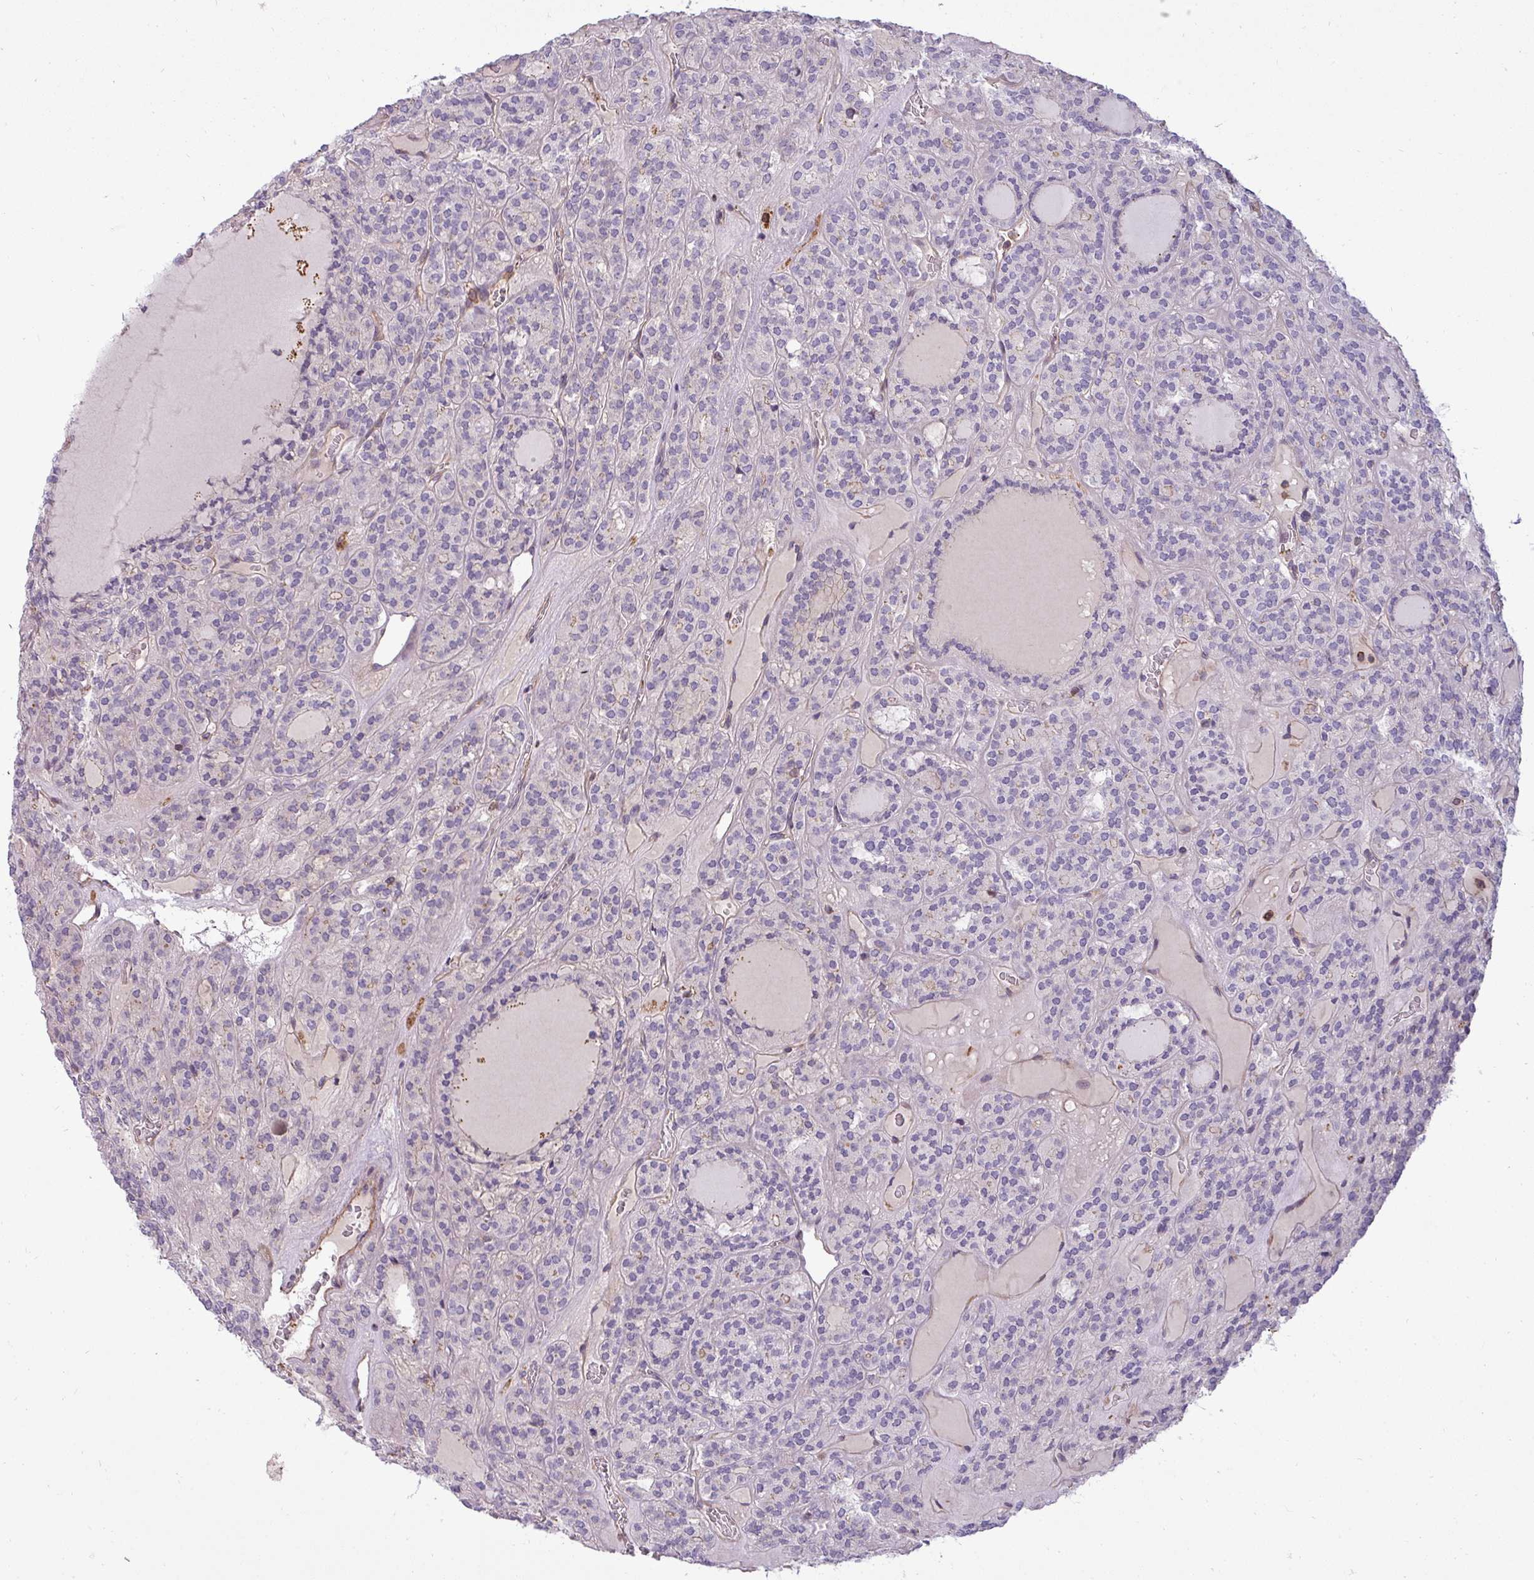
{"staining": {"intensity": "negative", "quantity": "none", "location": "none"}, "tissue": "thyroid cancer", "cell_type": "Tumor cells", "image_type": "cancer", "snomed": [{"axis": "morphology", "description": "Follicular adenoma carcinoma, NOS"}, {"axis": "topography", "description": "Thyroid gland"}], "caption": "High magnification brightfield microscopy of thyroid cancer (follicular adenoma carcinoma) stained with DAB (brown) and counterstained with hematoxylin (blue): tumor cells show no significant positivity.", "gene": "ZNF835", "patient": {"sex": "female", "age": 63}}